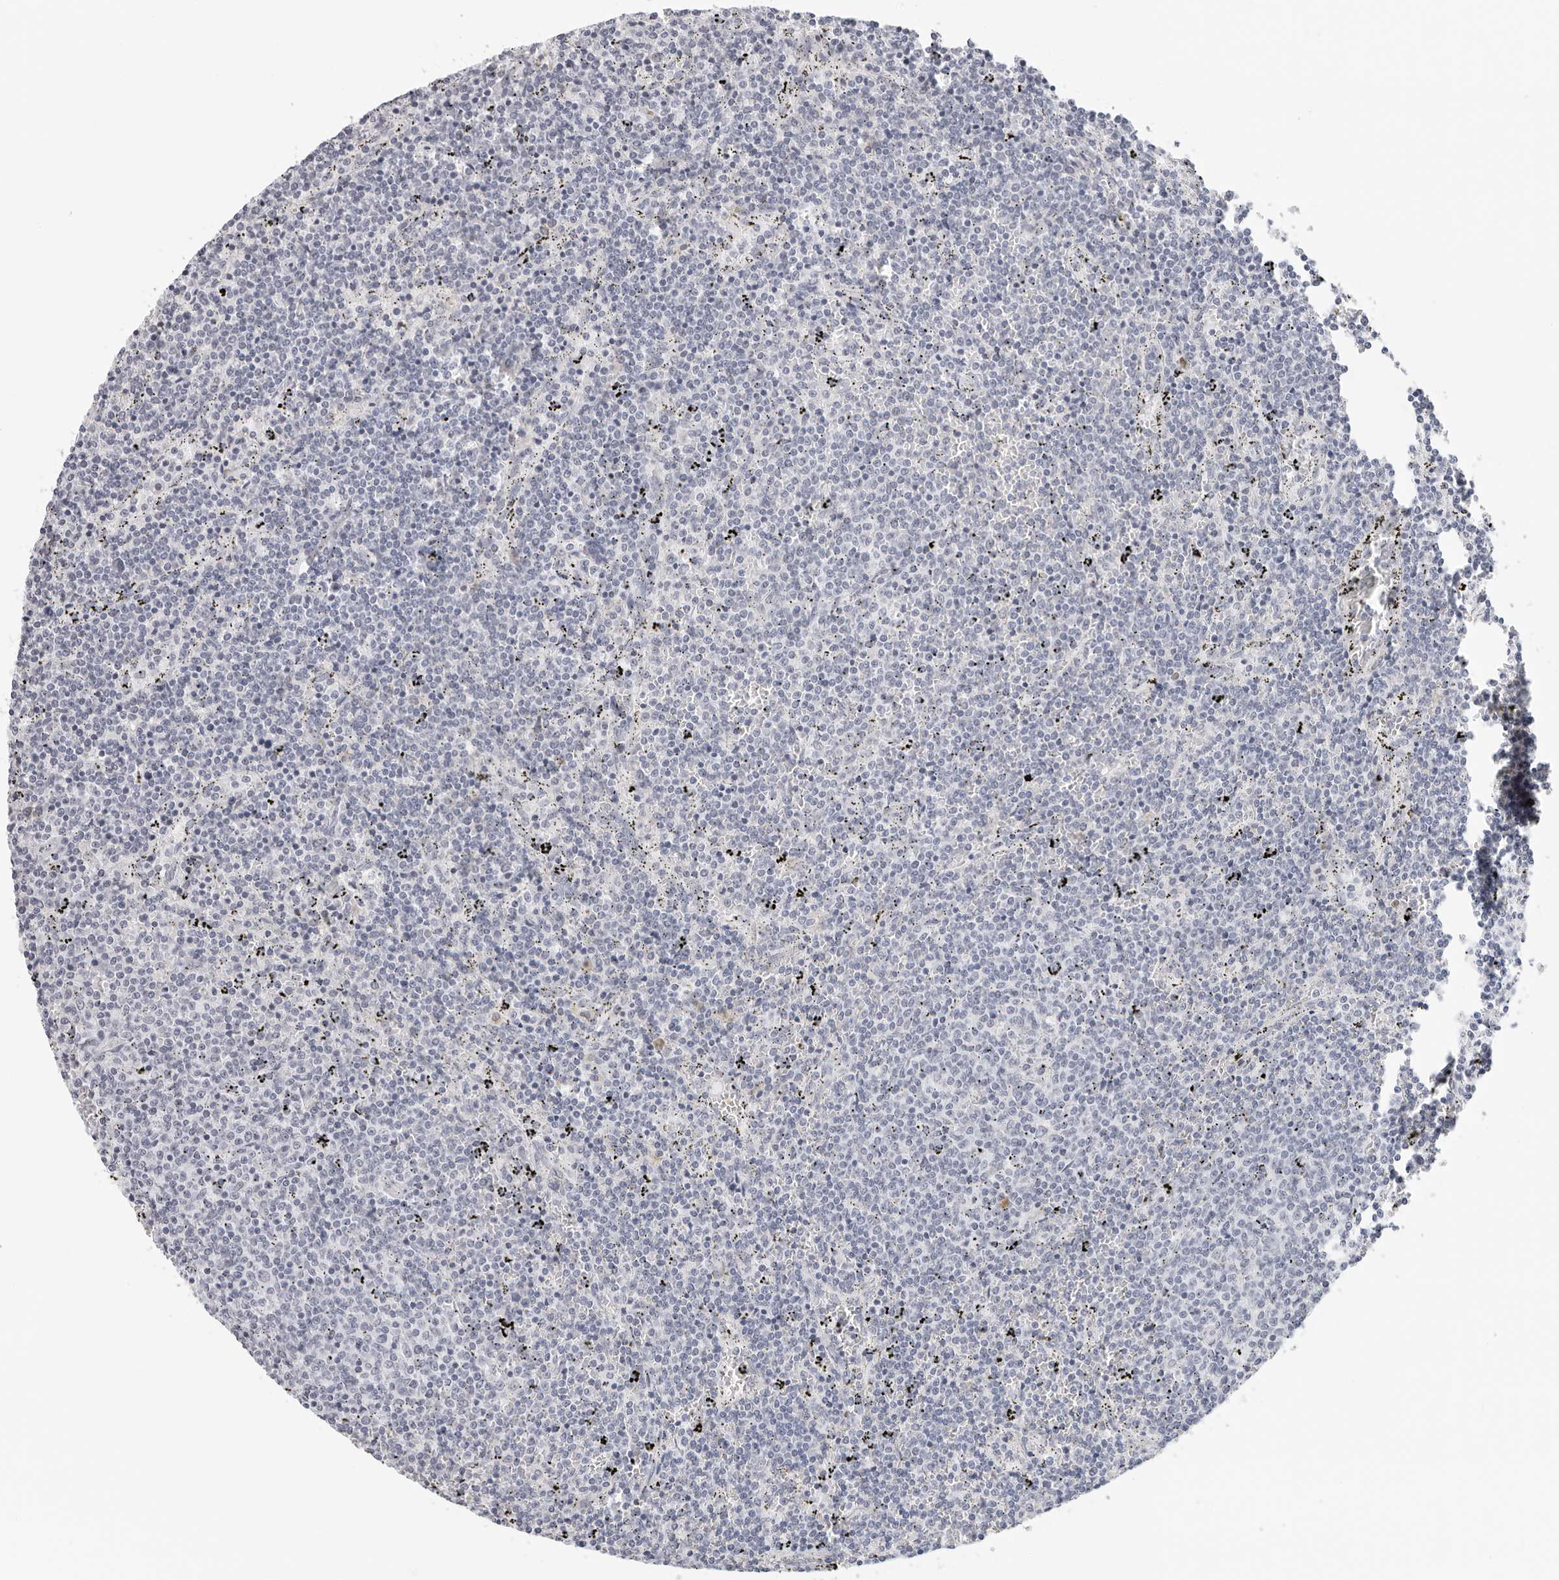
{"staining": {"intensity": "negative", "quantity": "none", "location": "none"}, "tissue": "lymphoma", "cell_type": "Tumor cells", "image_type": "cancer", "snomed": [{"axis": "morphology", "description": "Malignant lymphoma, non-Hodgkin's type, Low grade"}, {"axis": "topography", "description": "Spleen"}], "caption": "DAB immunohistochemical staining of lymphoma exhibits no significant staining in tumor cells.", "gene": "EDN2", "patient": {"sex": "female", "age": 50}}